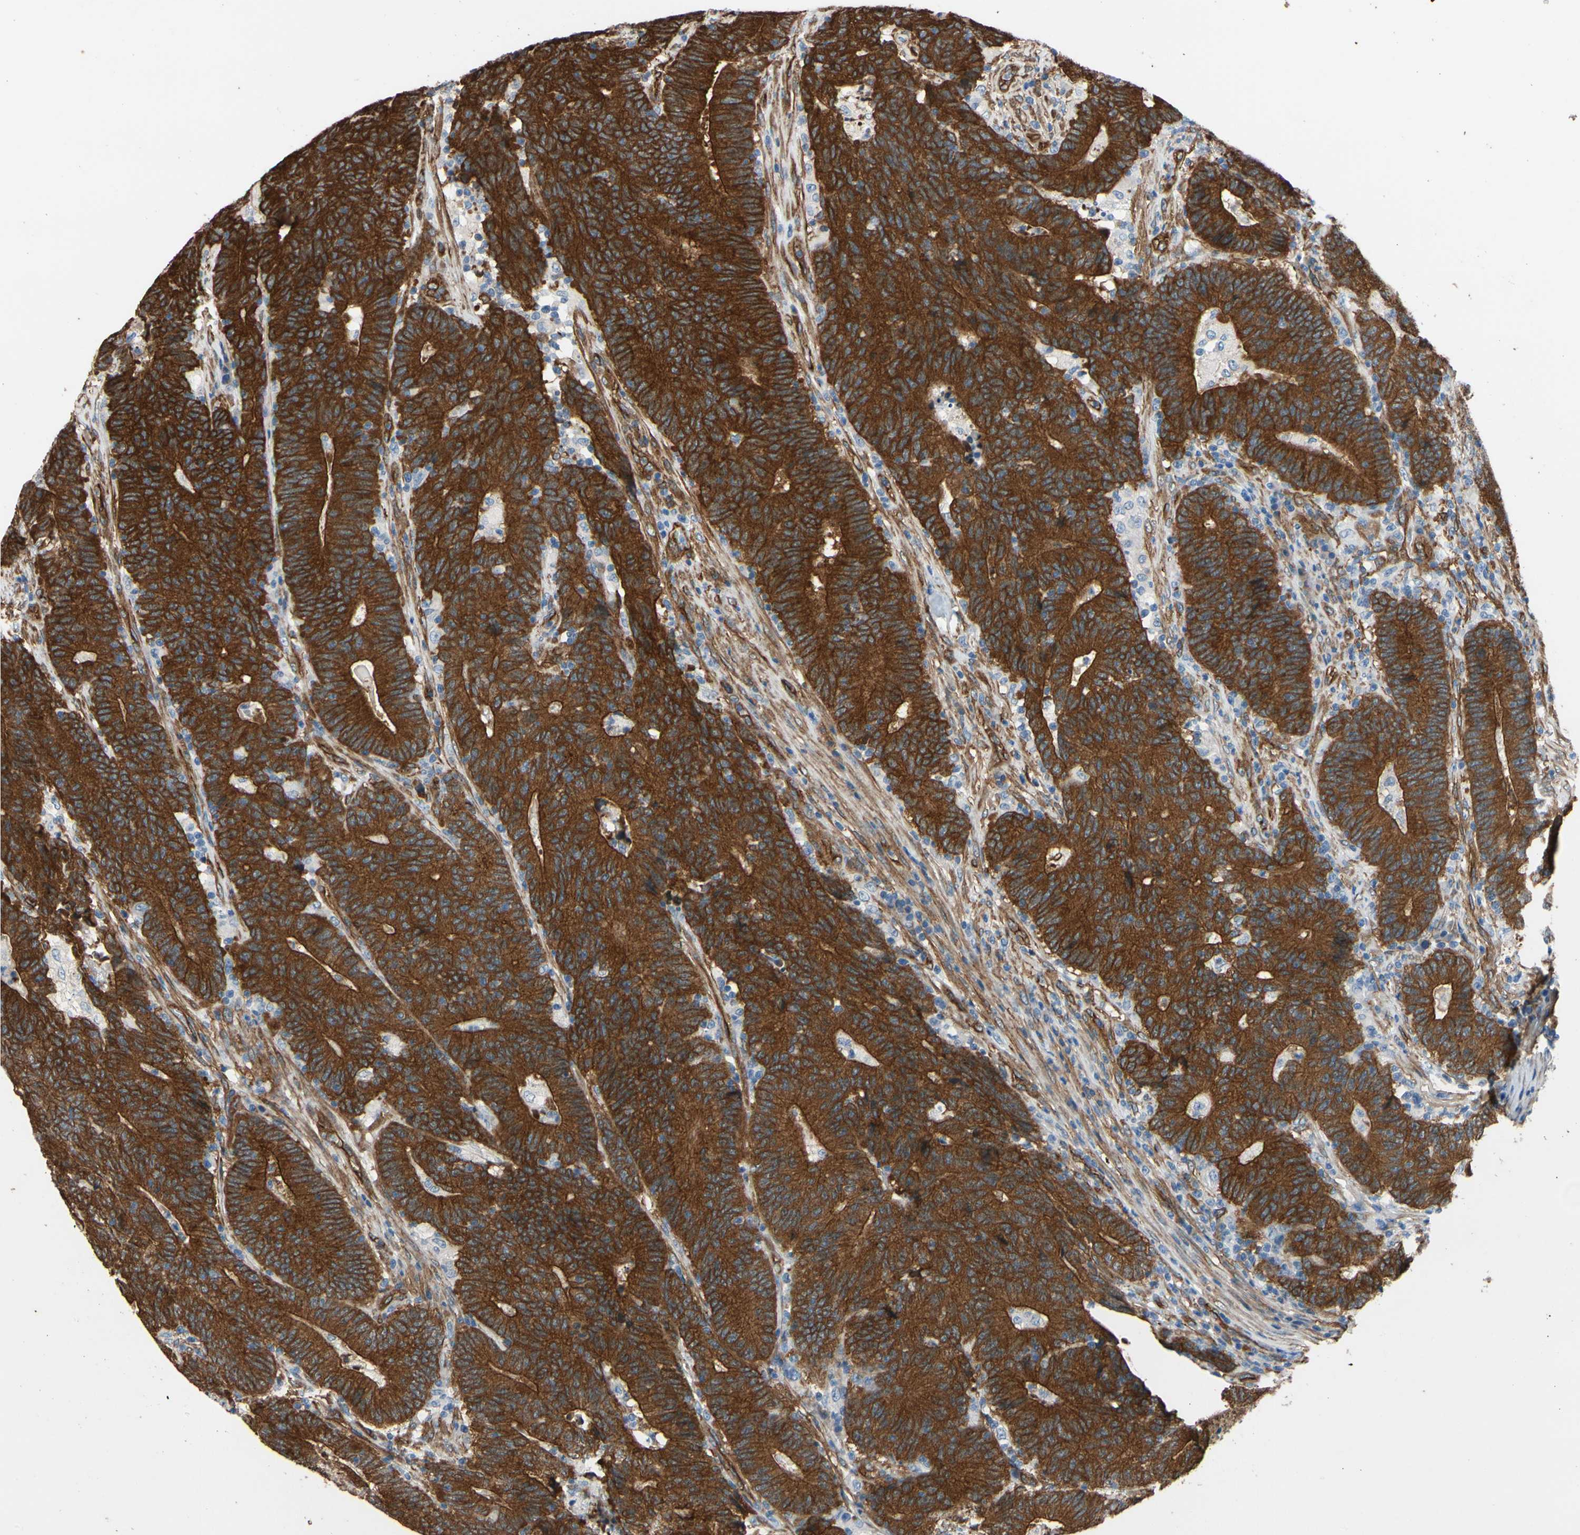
{"staining": {"intensity": "strong", "quantity": ">75%", "location": "cytoplasmic/membranous"}, "tissue": "colorectal cancer", "cell_type": "Tumor cells", "image_type": "cancer", "snomed": [{"axis": "morphology", "description": "Normal tissue, NOS"}, {"axis": "morphology", "description": "Adenocarcinoma, NOS"}, {"axis": "topography", "description": "Colon"}], "caption": "Colorectal adenocarcinoma stained for a protein displays strong cytoplasmic/membranous positivity in tumor cells.", "gene": "CTTNBP2", "patient": {"sex": "female", "age": 75}}